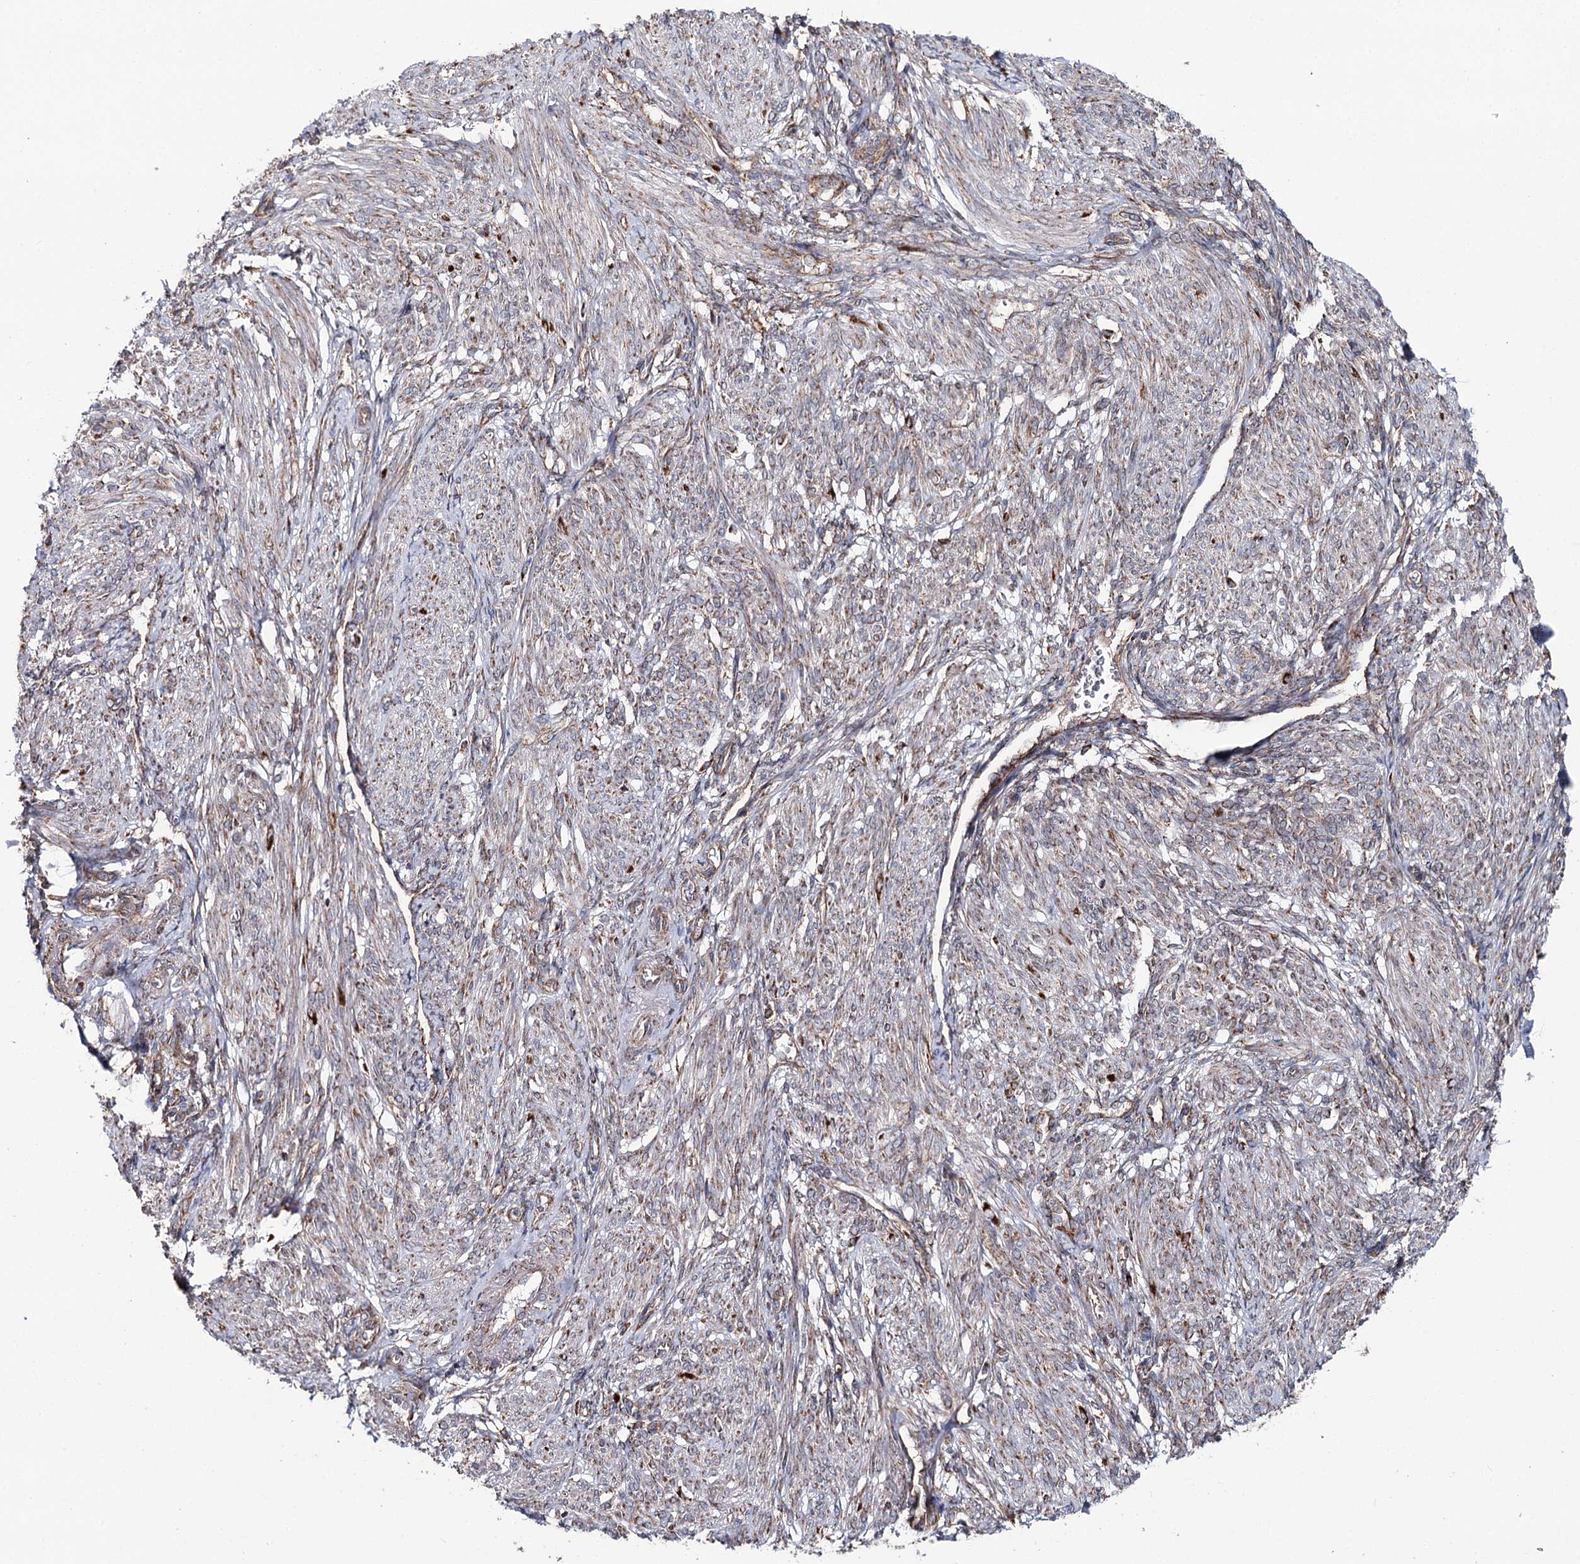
{"staining": {"intensity": "moderate", "quantity": "25%-75%", "location": "cytoplasmic/membranous"}, "tissue": "smooth muscle", "cell_type": "Smooth muscle cells", "image_type": "normal", "snomed": [{"axis": "morphology", "description": "Normal tissue, NOS"}, {"axis": "topography", "description": "Smooth muscle"}], "caption": "The photomicrograph shows immunohistochemical staining of normal smooth muscle. There is moderate cytoplasmic/membranous expression is present in about 25%-75% of smooth muscle cells.", "gene": "MSANTD2", "patient": {"sex": "female", "age": 39}}